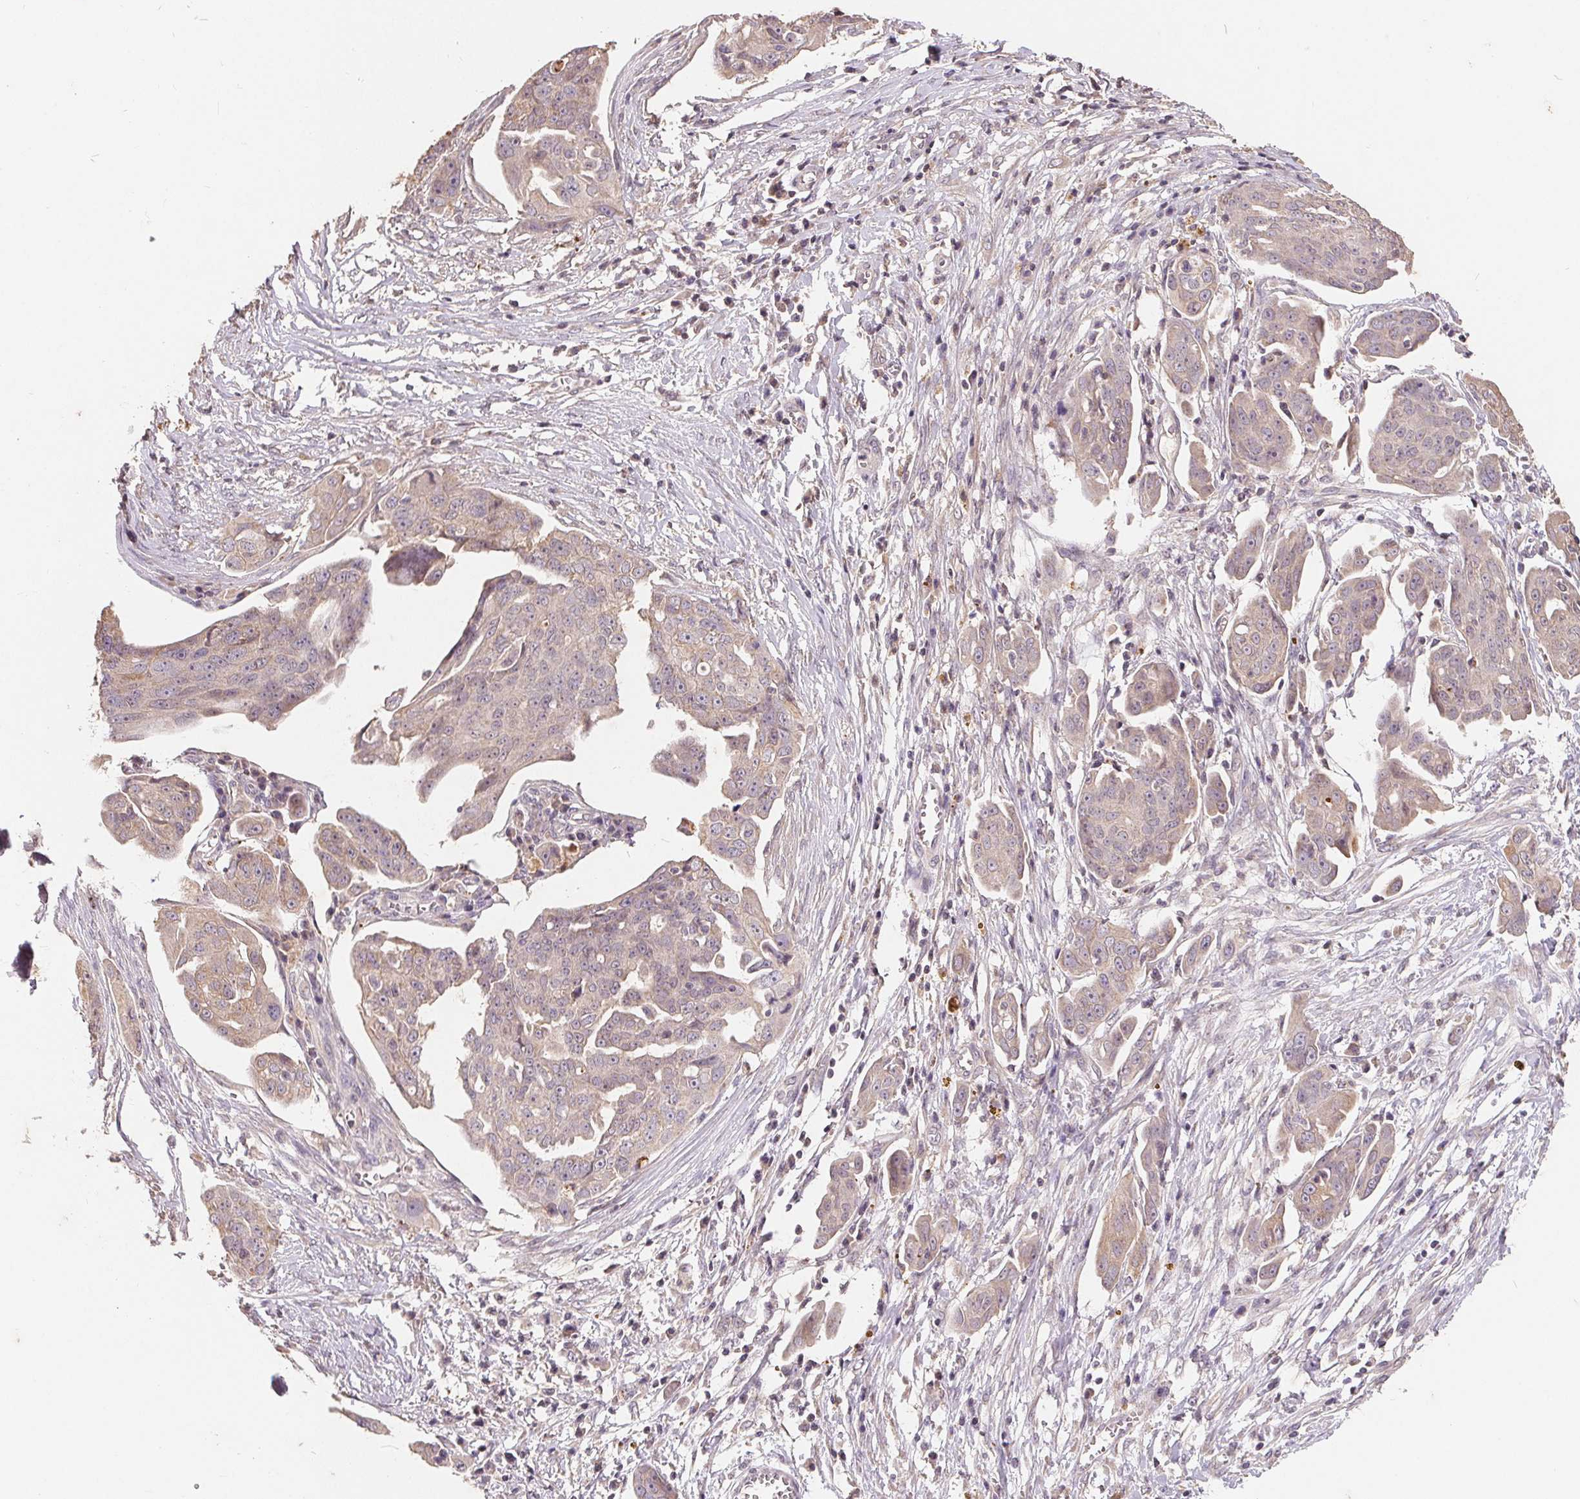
{"staining": {"intensity": "weak", "quantity": "25%-75%", "location": "cytoplasmic/membranous"}, "tissue": "ovarian cancer", "cell_type": "Tumor cells", "image_type": "cancer", "snomed": [{"axis": "morphology", "description": "Carcinoma, endometroid"}, {"axis": "topography", "description": "Ovary"}], "caption": "A micrograph showing weak cytoplasmic/membranous positivity in approximately 25%-75% of tumor cells in ovarian cancer, as visualized by brown immunohistochemical staining.", "gene": "CDIPT", "patient": {"sex": "female", "age": 70}}